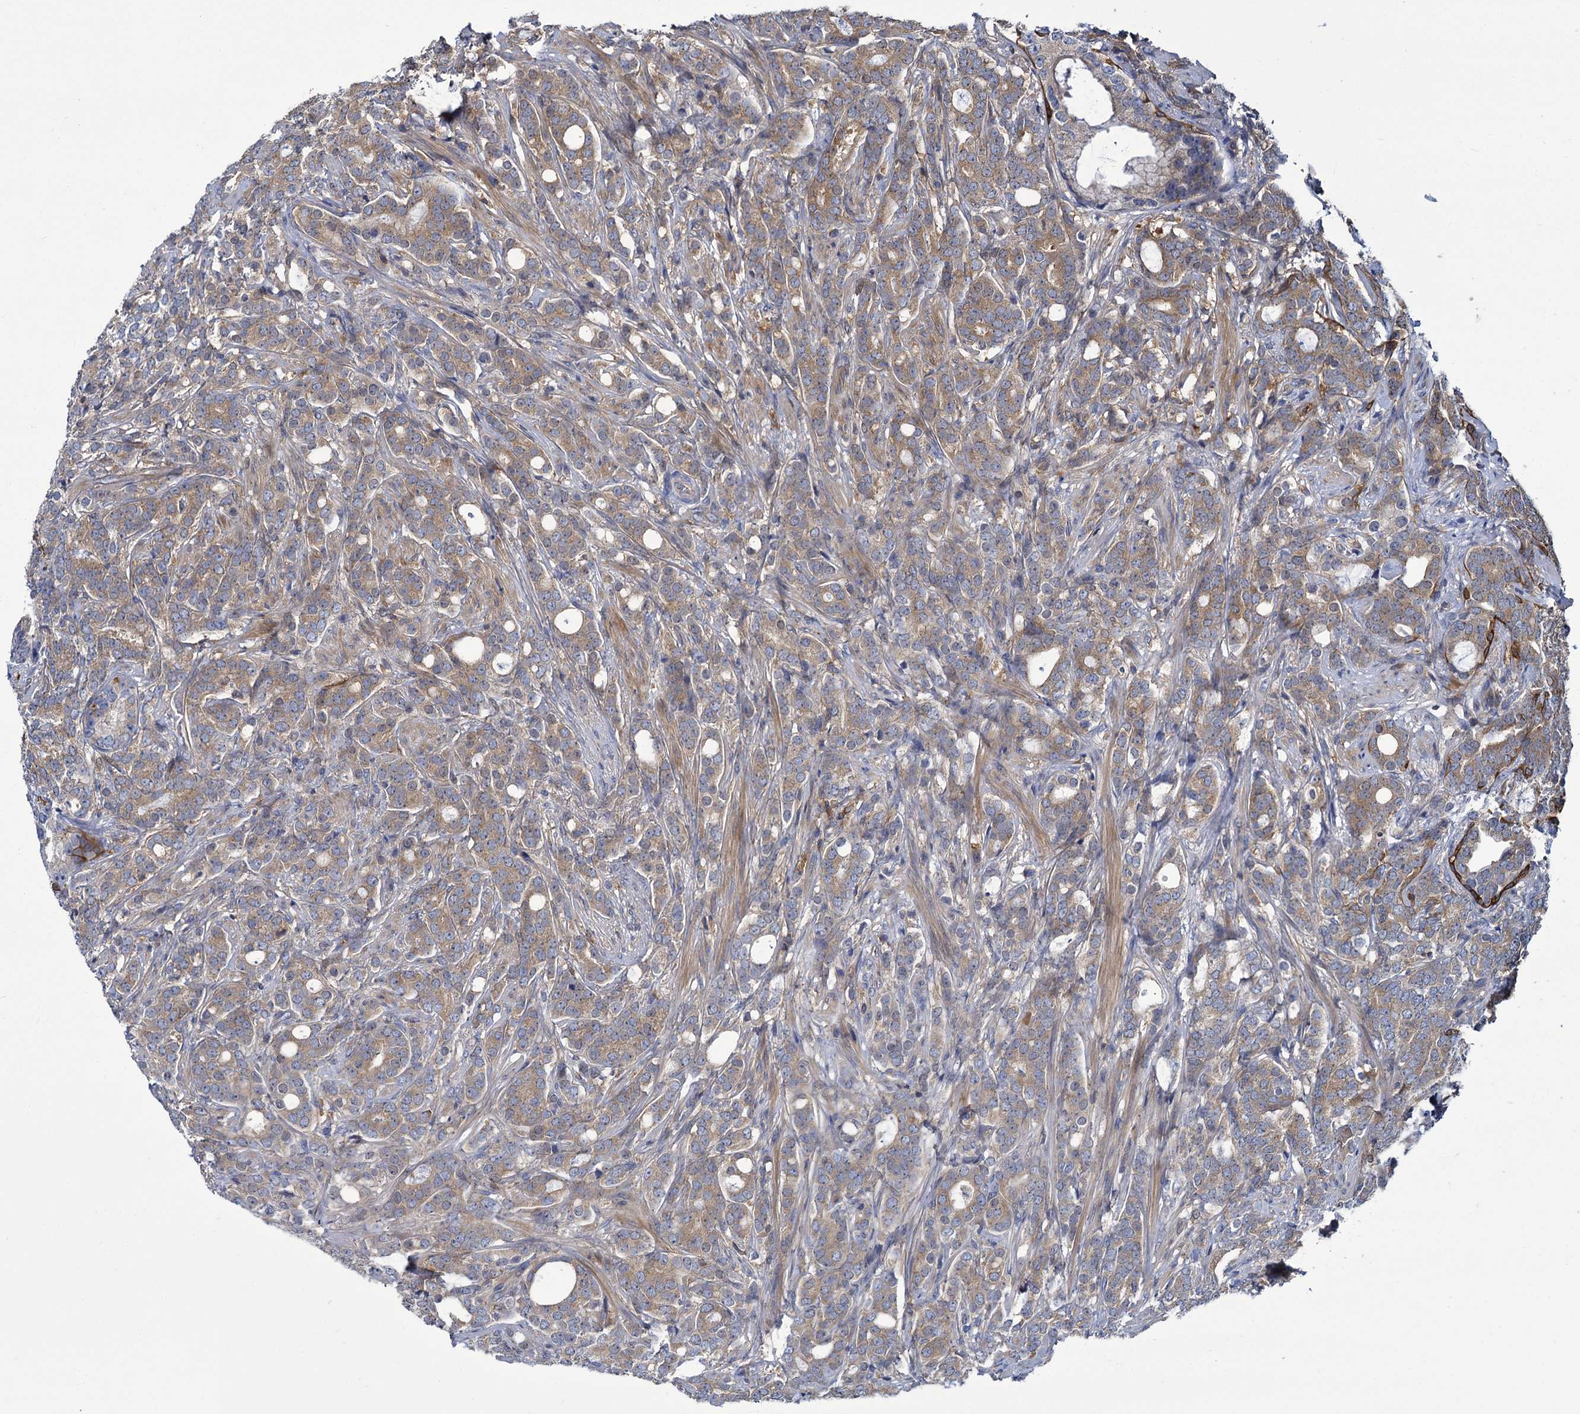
{"staining": {"intensity": "weak", "quantity": ">75%", "location": "cytoplasmic/membranous"}, "tissue": "prostate cancer", "cell_type": "Tumor cells", "image_type": "cancer", "snomed": [{"axis": "morphology", "description": "Adenocarcinoma, Low grade"}, {"axis": "topography", "description": "Prostate"}], "caption": "Immunohistochemistry (DAB) staining of human prostate cancer (adenocarcinoma (low-grade)) displays weak cytoplasmic/membranous protein expression in approximately >75% of tumor cells. The protein of interest is shown in brown color, while the nuclei are stained blue.", "gene": "GCLC", "patient": {"sex": "male", "age": 71}}